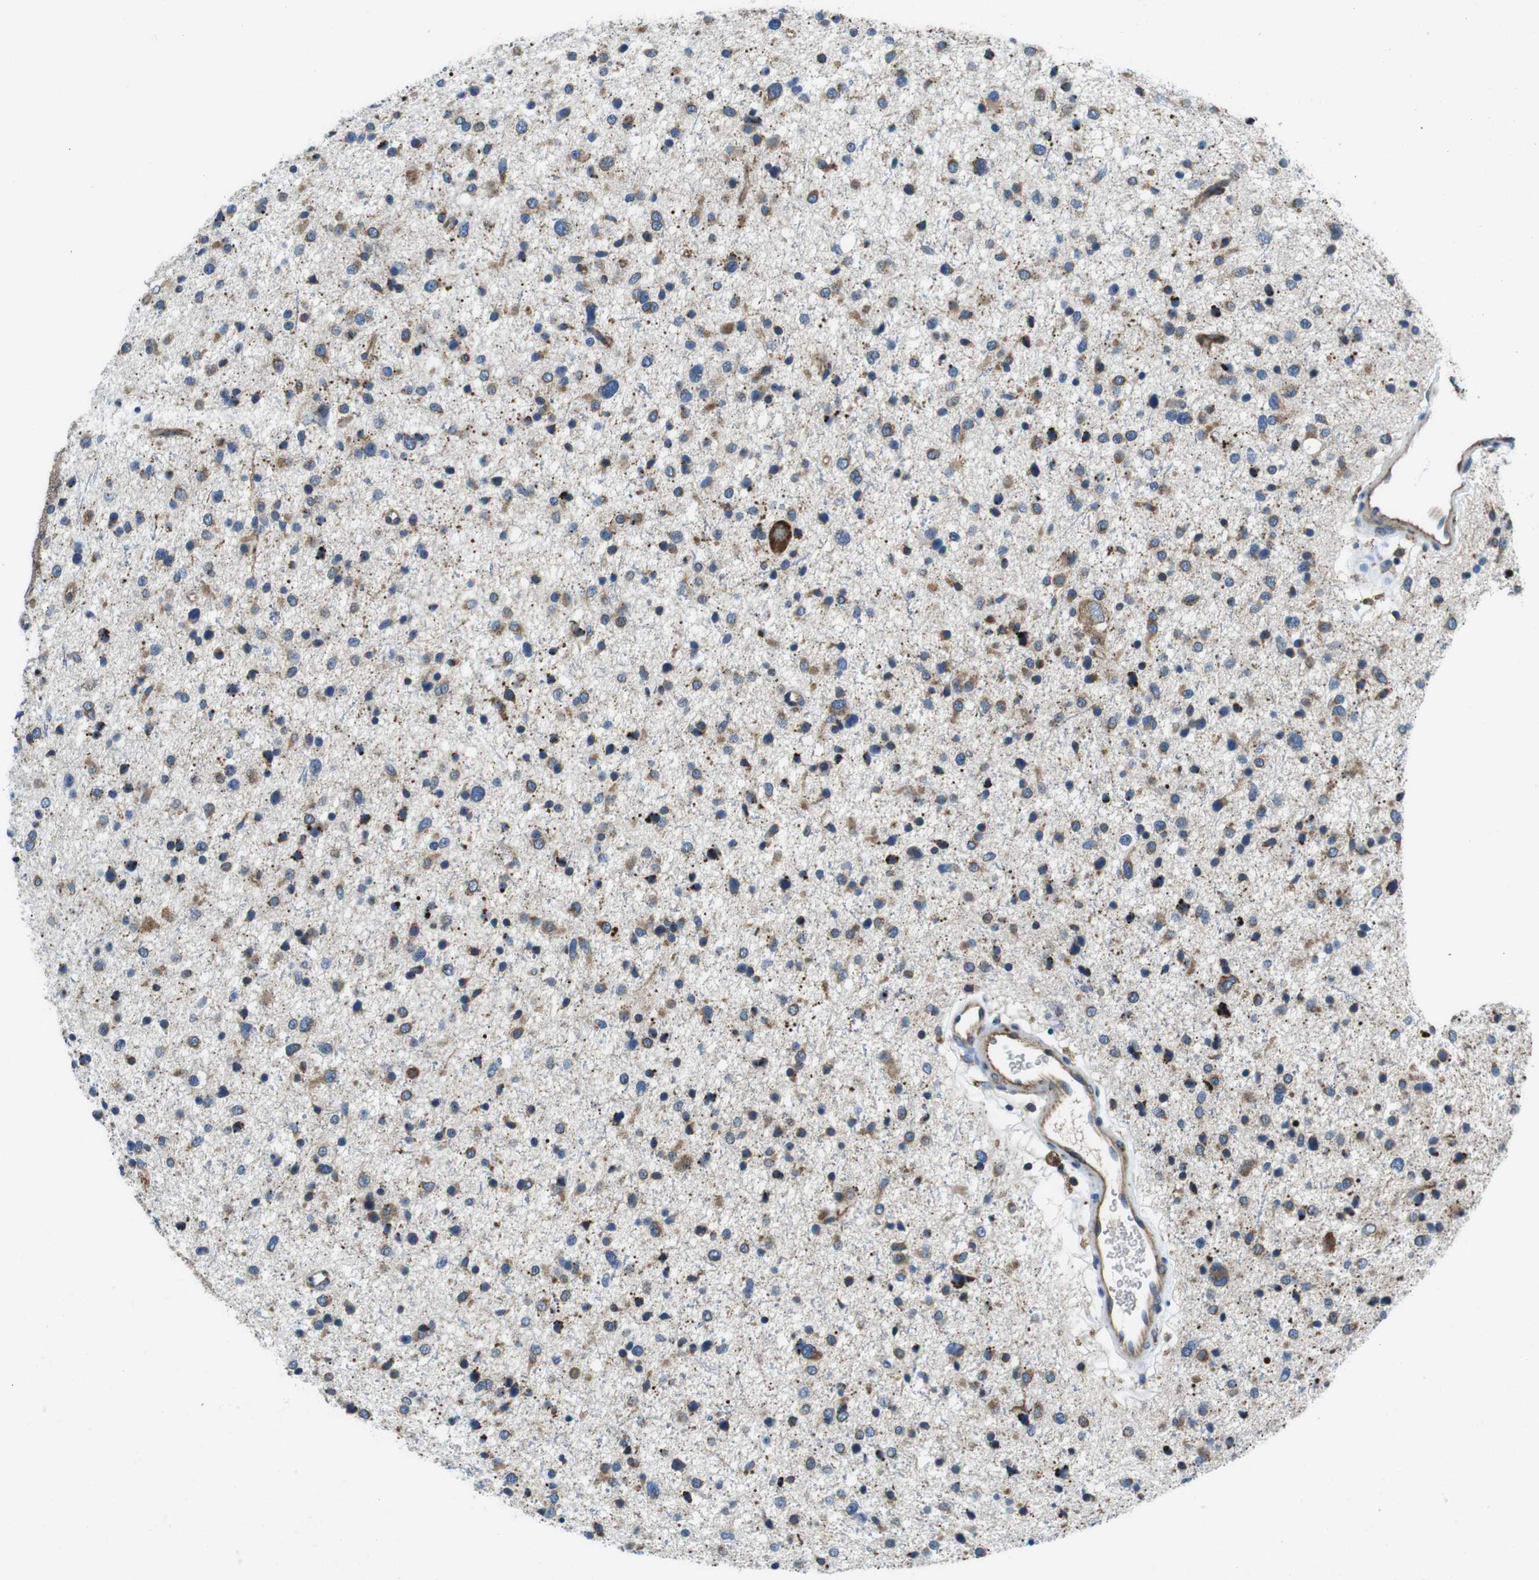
{"staining": {"intensity": "weak", "quantity": "25%-75%", "location": "cytoplasmic/membranous"}, "tissue": "glioma", "cell_type": "Tumor cells", "image_type": "cancer", "snomed": [{"axis": "morphology", "description": "Glioma, malignant, Low grade"}, {"axis": "topography", "description": "Brain"}], "caption": "This is an image of IHC staining of glioma, which shows weak staining in the cytoplasmic/membranous of tumor cells.", "gene": "UGGT1", "patient": {"sex": "female", "age": 37}}